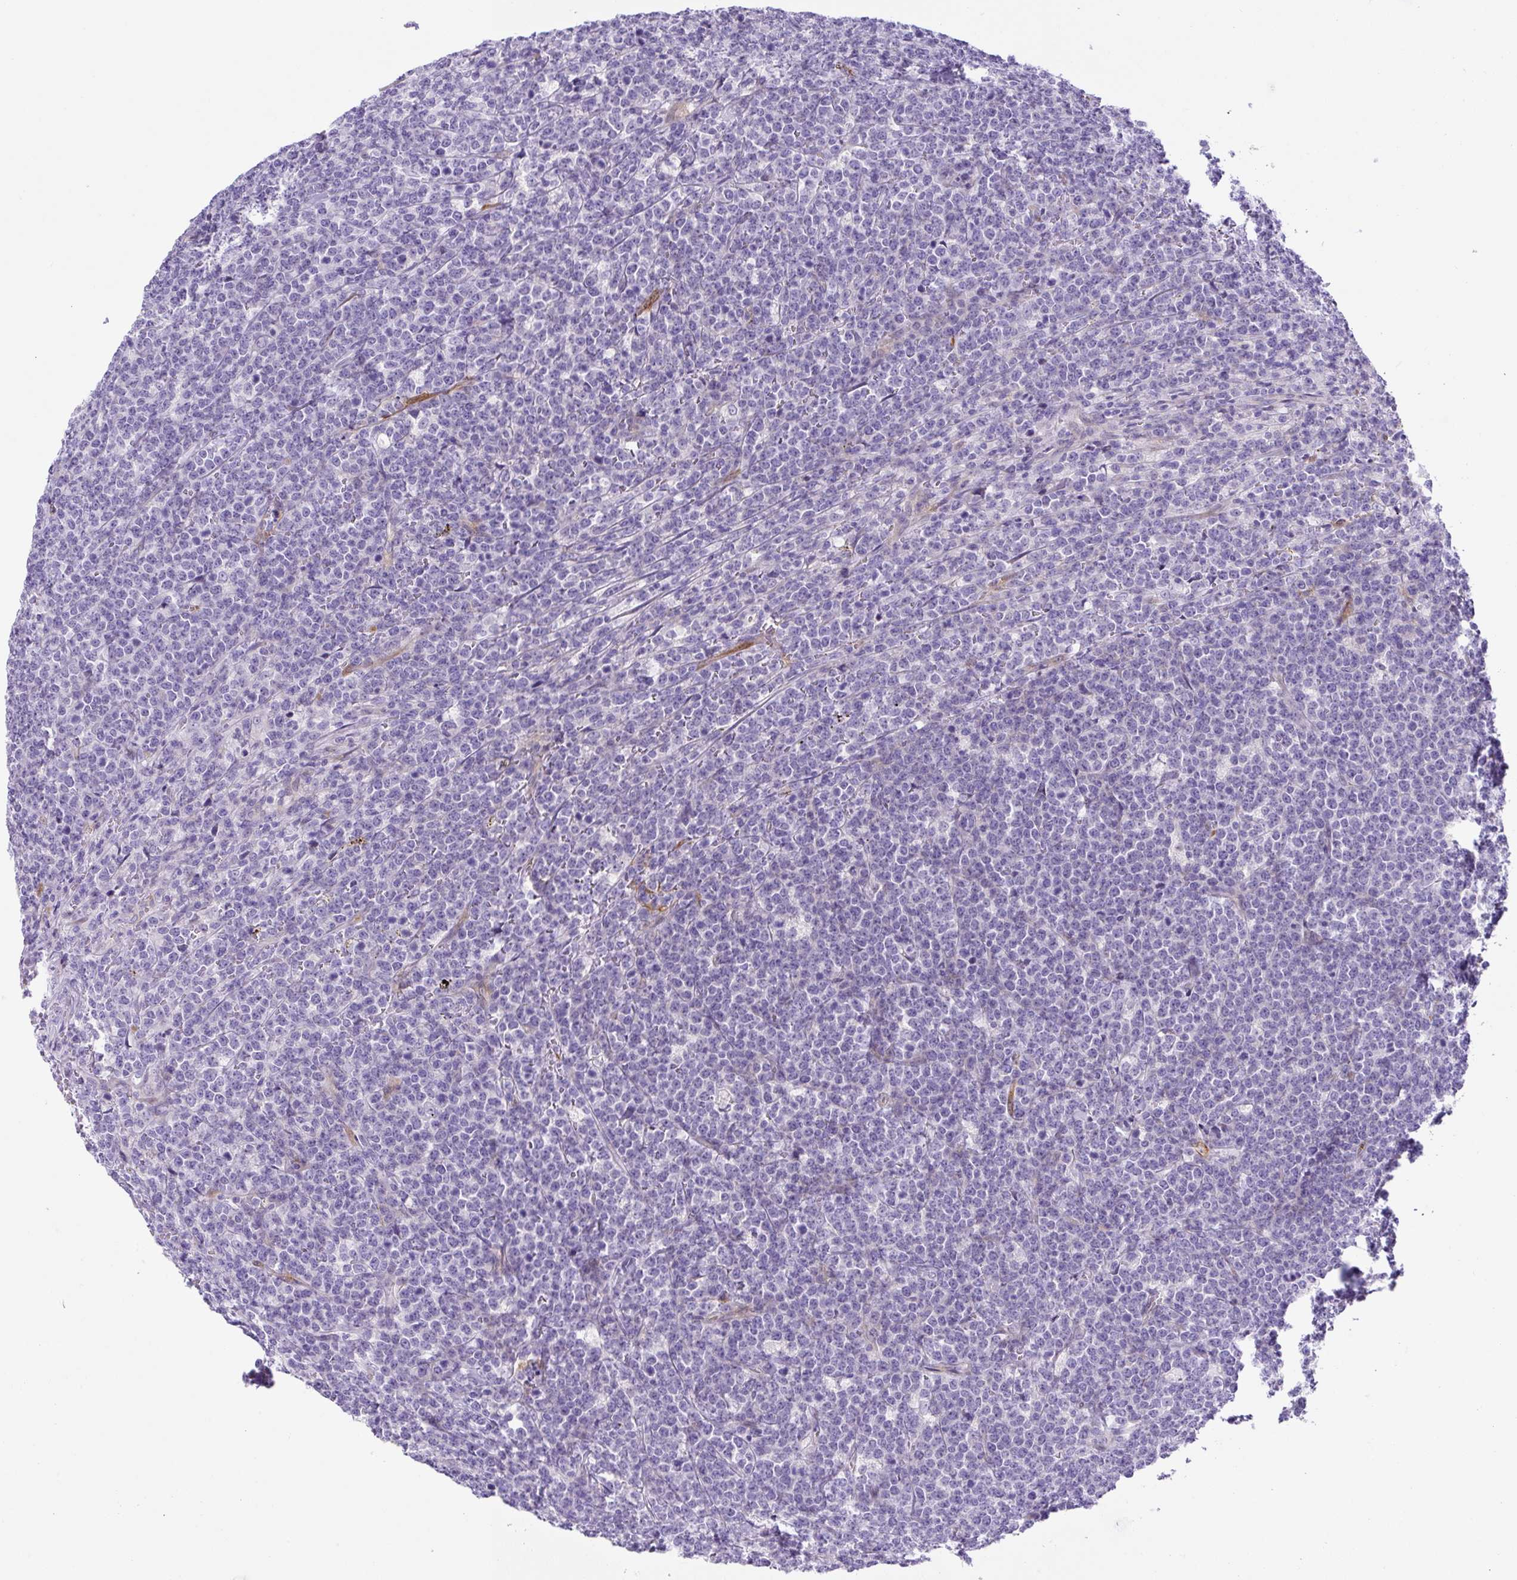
{"staining": {"intensity": "negative", "quantity": "none", "location": "none"}, "tissue": "lymphoma", "cell_type": "Tumor cells", "image_type": "cancer", "snomed": [{"axis": "morphology", "description": "Malignant lymphoma, non-Hodgkin's type, High grade"}, {"axis": "topography", "description": "Small intestine"}, {"axis": "topography", "description": "Colon"}], "caption": "Immunohistochemistry histopathology image of human lymphoma stained for a protein (brown), which demonstrates no positivity in tumor cells.", "gene": "ASB4", "patient": {"sex": "male", "age": 8}}